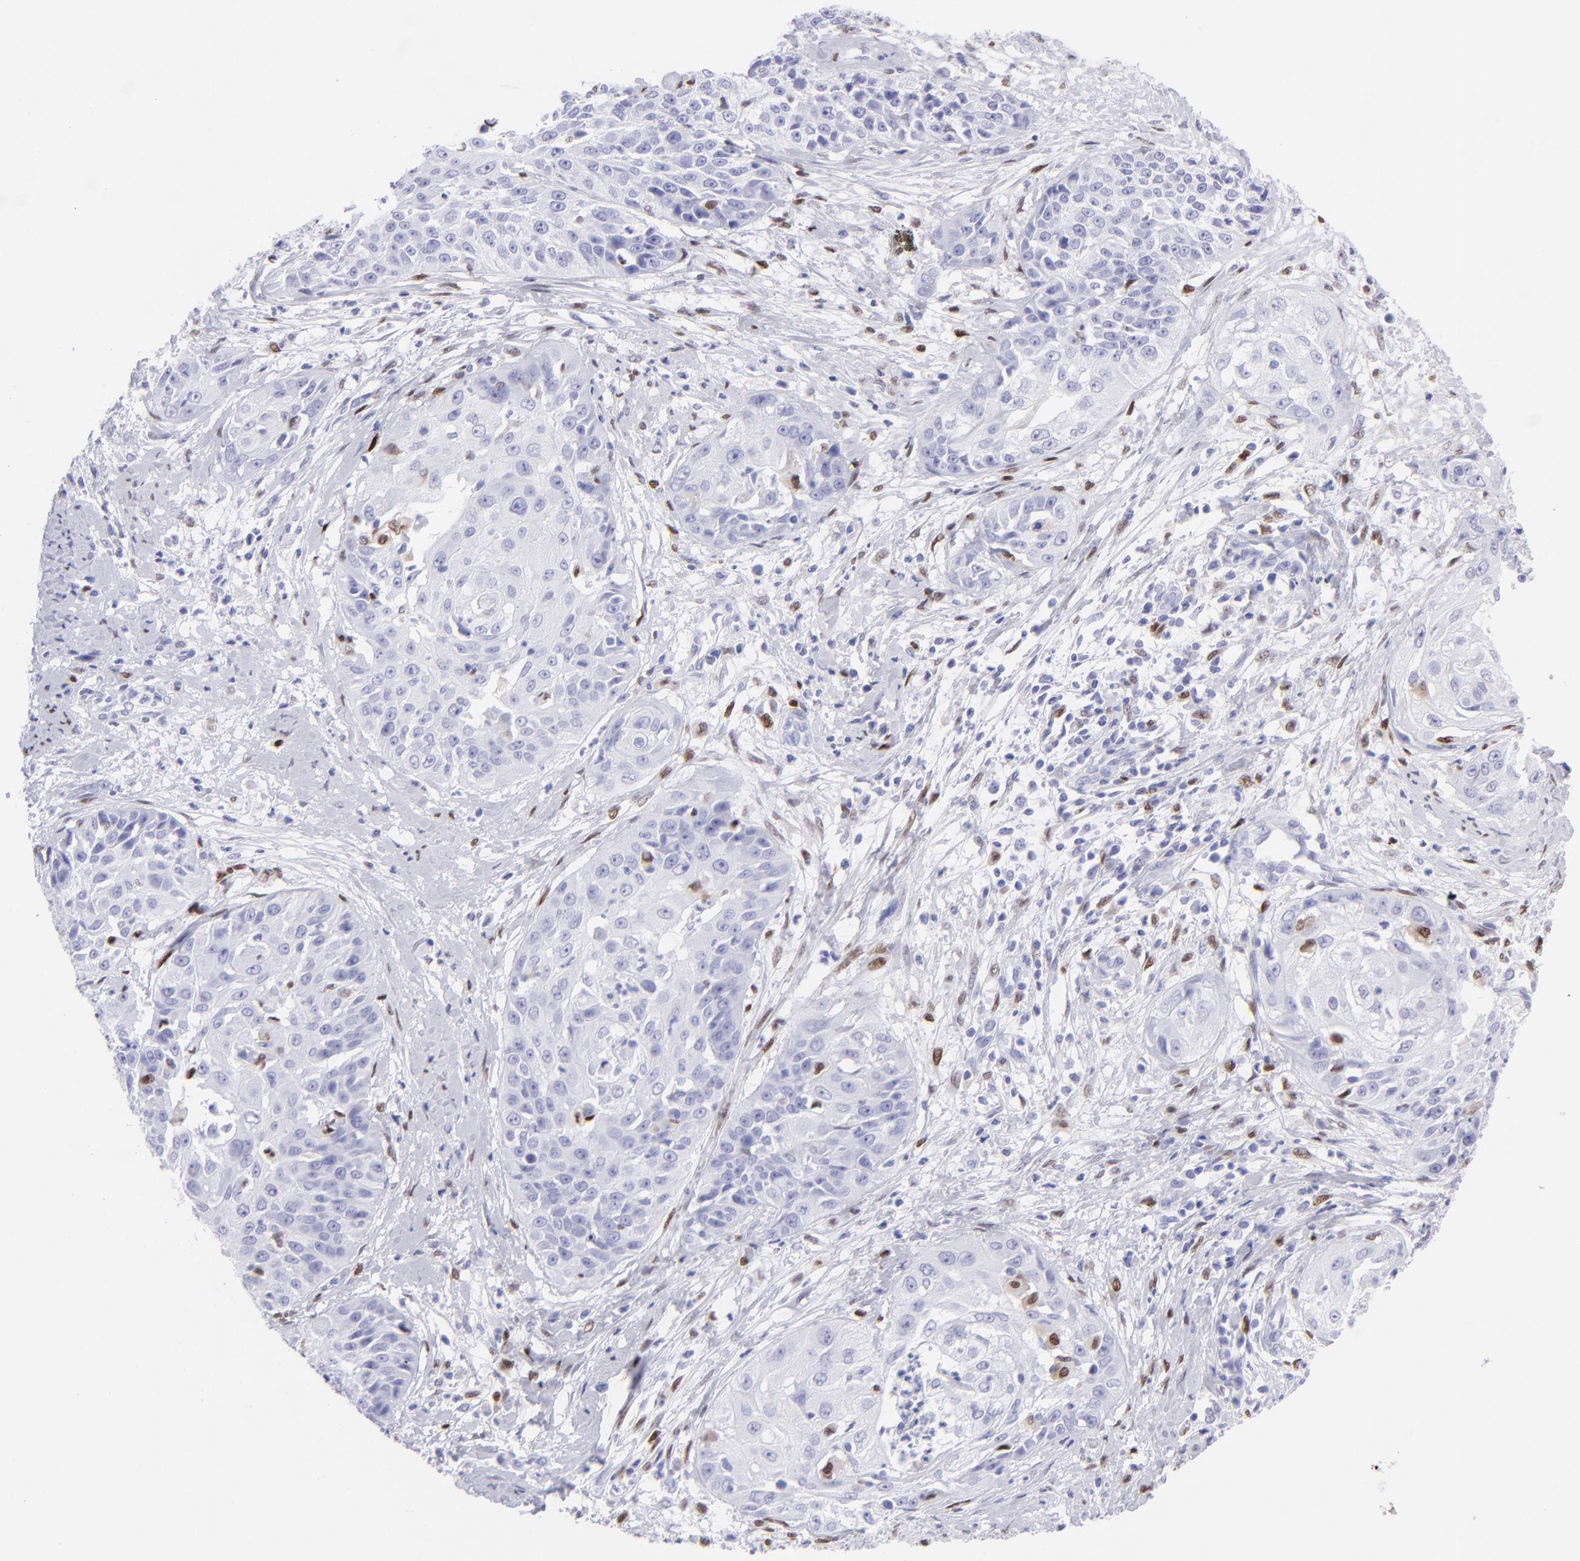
{"staining": {"intensity": "negative", "quantity": "none", "location": "none"}, "tissue": "cervical cancer", "cell_type": "Tumor cells", "image_type": "cancer", "snomed": [{"axis": "morphology", "description": "Squamous cell carcinoma, NOS"}, {"axis": "topography", "description": "Cervix"}], "caption": "Immunohistochemistry histopathology image of neoplastic tissue: cervical squamous cell carcinoma stained with DAB (3,3'-diaminobenzidine) displays no significant protein expression in tumor cells.", "gene": "MITF", "patient": {"sex": "female", "age": 64}}